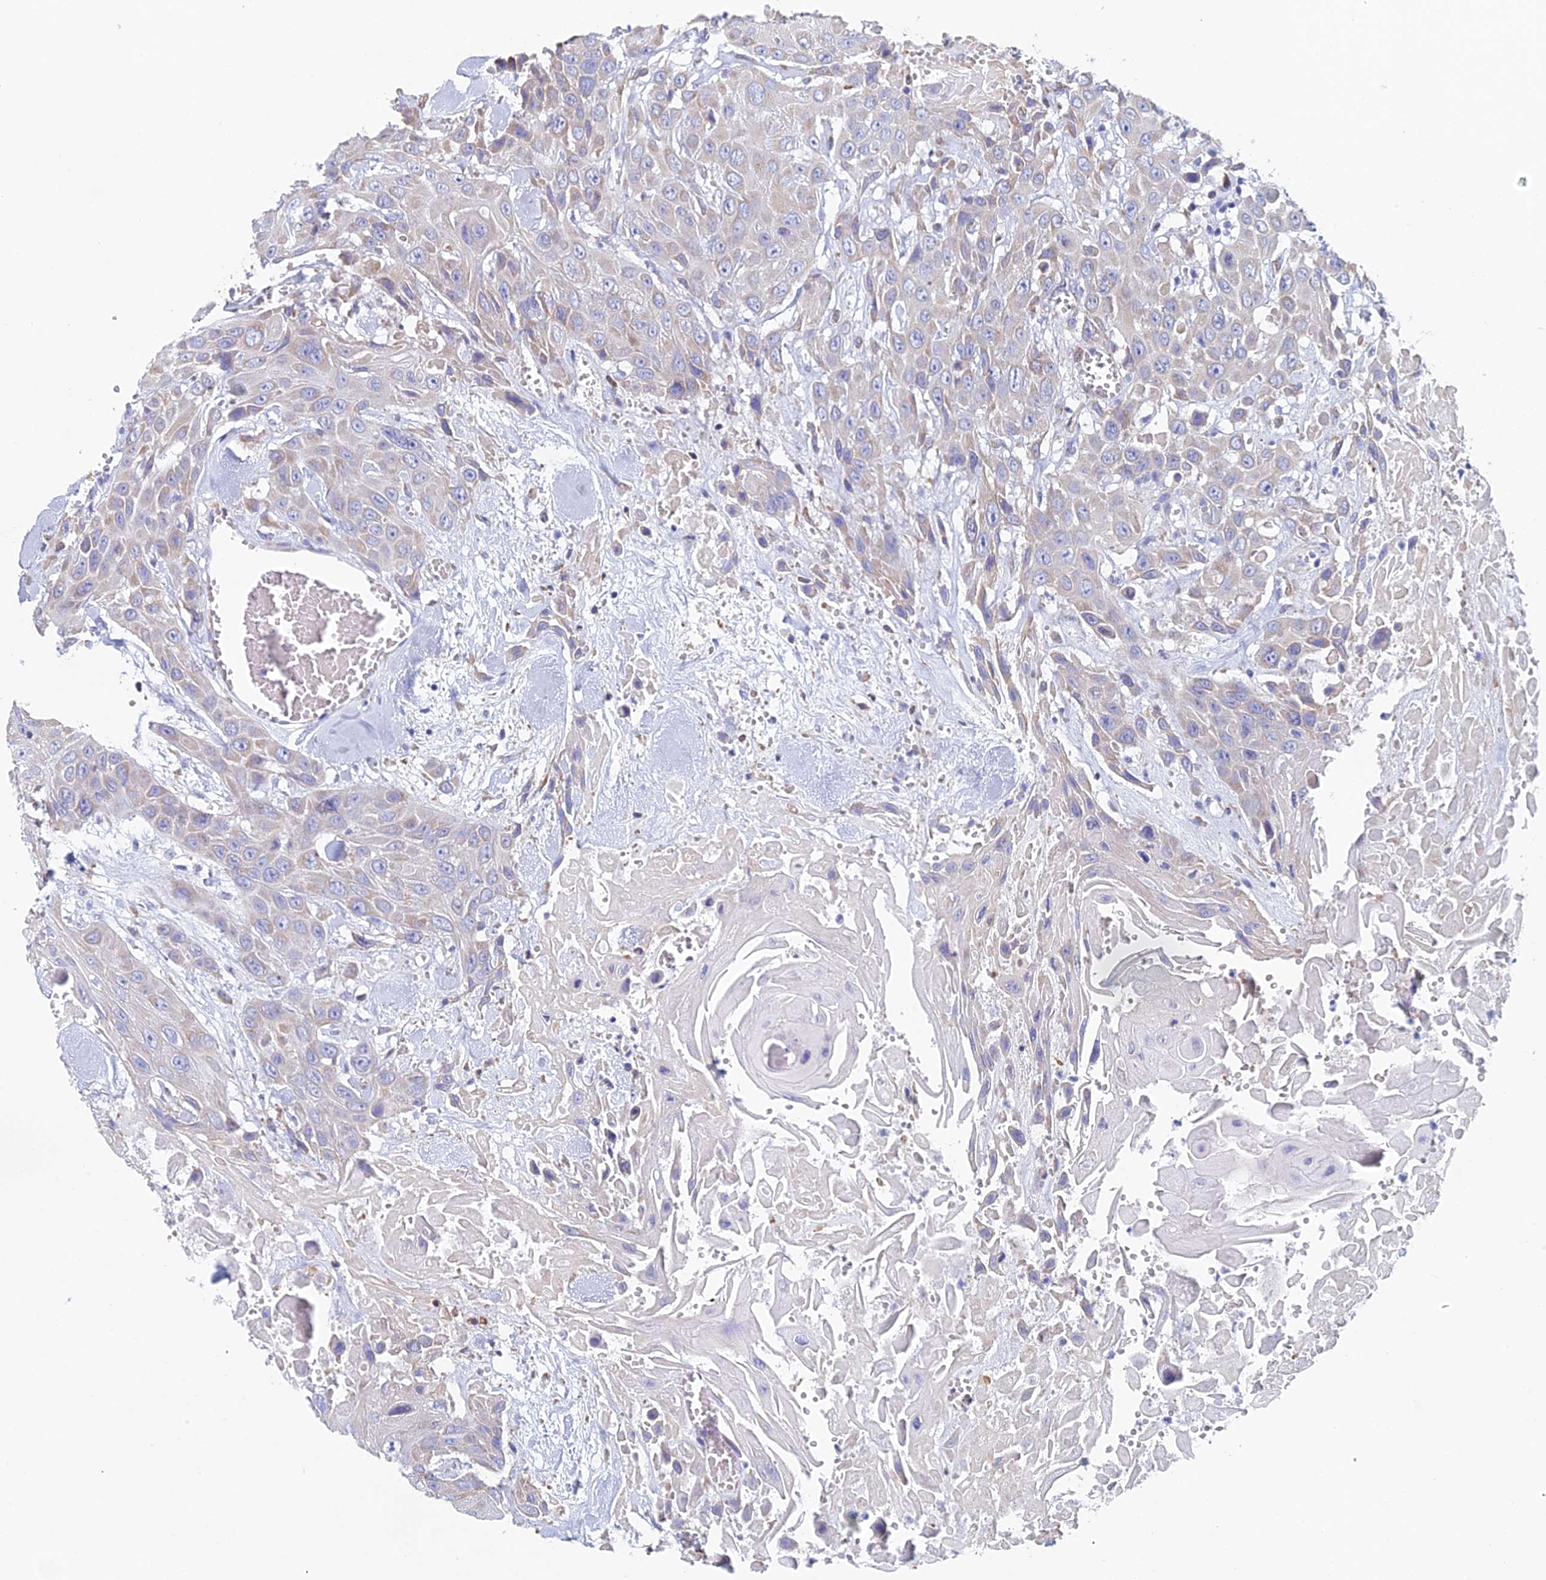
{"staining": {"intensity": "weak", "quantity": "<25%", "location": "cytoplasmic/membranous"}, "tissue": "head and neck cancer", "cell_type": "Tumor cells", "image_type": "cancer", "snomed": [{"axis": "morphology", "description": "Squamous cell carcinoma, NOS"}, {"axis": "topography", "description": "Head-Neck"}], "caption": "Head and neck cancer (squamous cell carcinoma) stained for a protein using immunohistochemistry demonstrates no staining tumor cells.", "gene": "CRACR2B", "patient": {"sex": "male", "age": 81}}